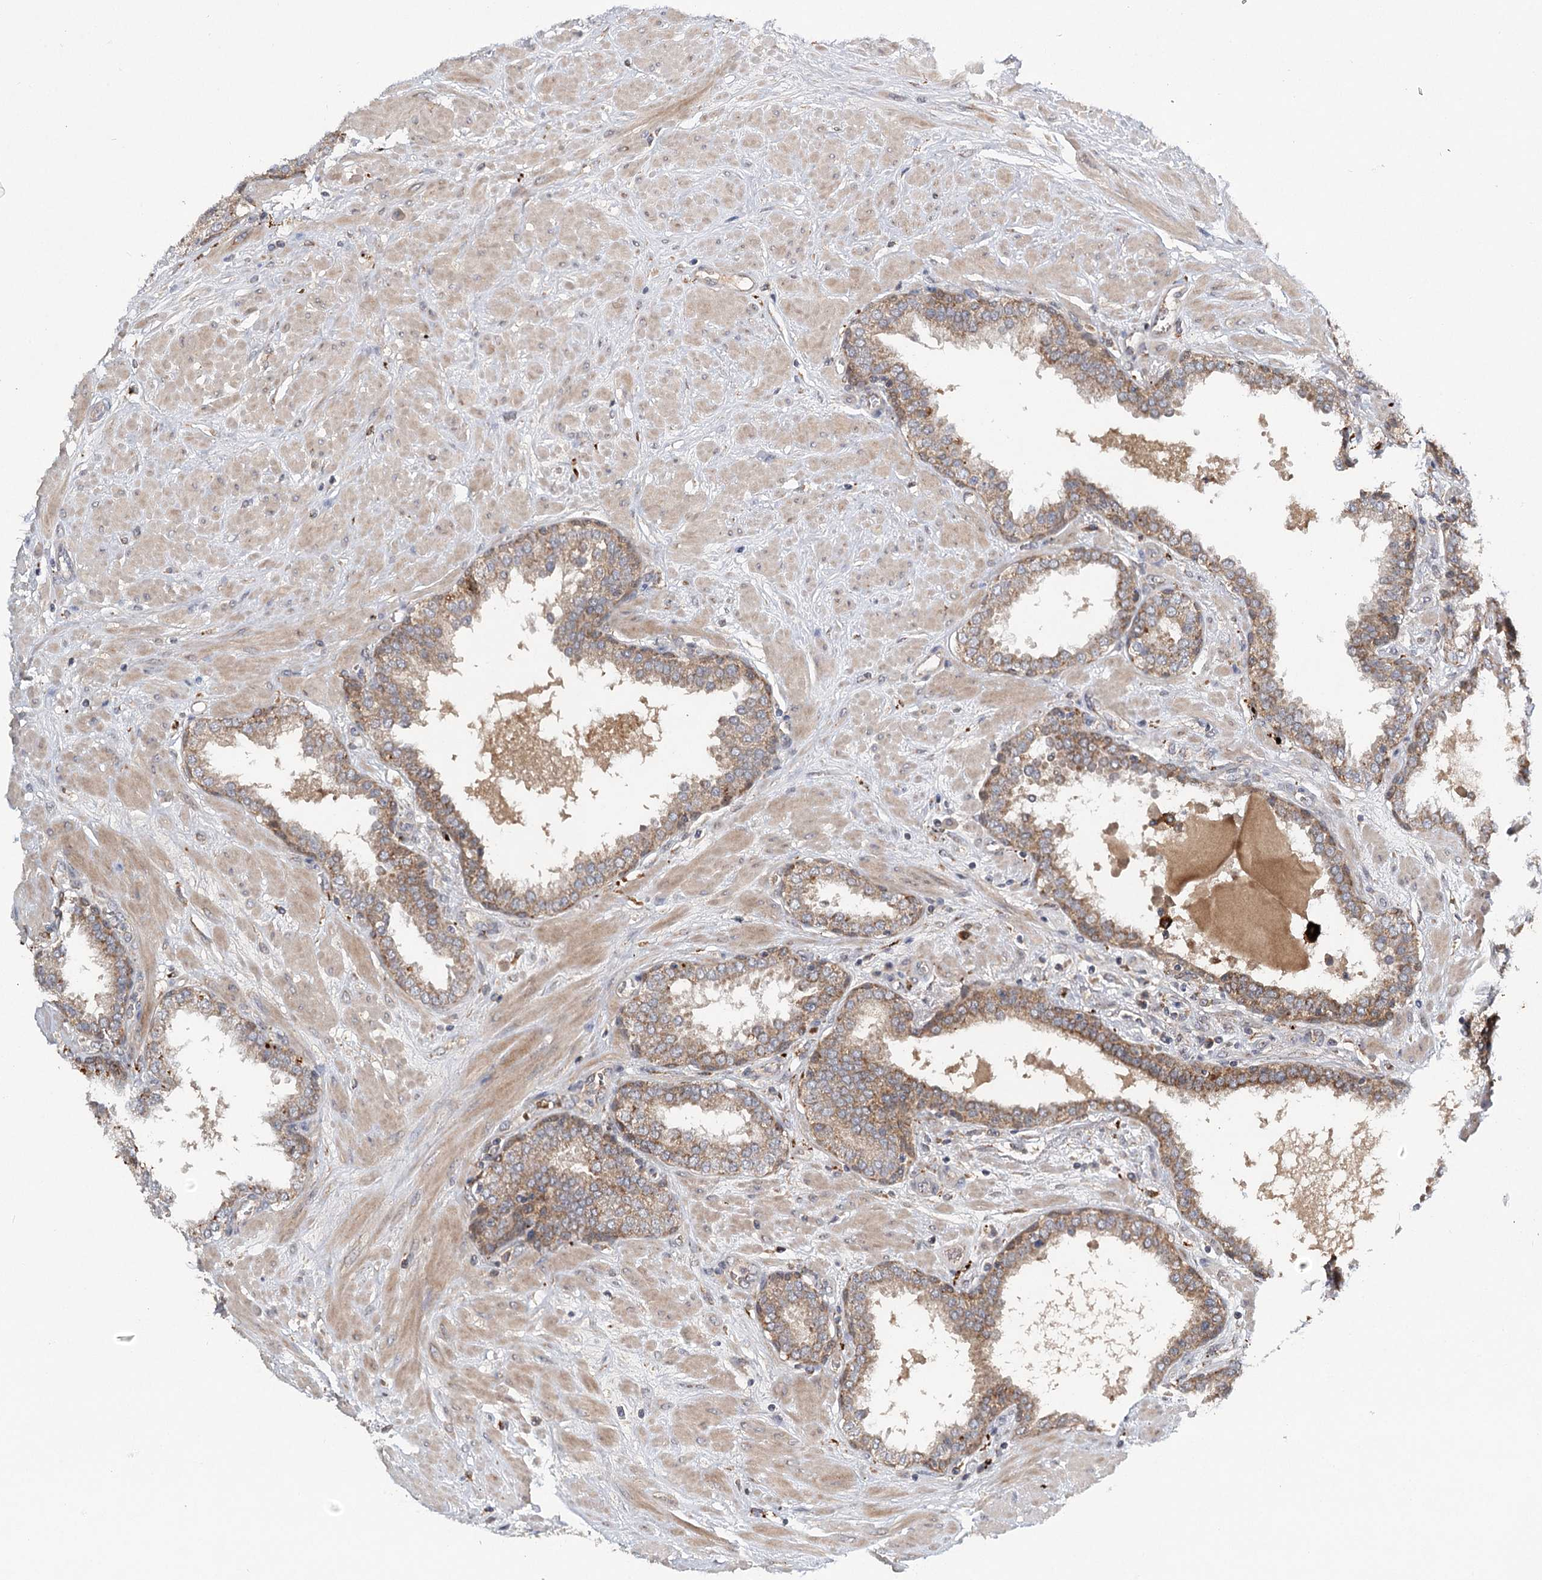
{"staining": {"intensity": "moderate", "quantity": ">75%", "location": "cytoplasmic/membranous"}, "tissue": "prostate", "cell_type": "Glandular cells", "image_type": "normal", "snomed": [{"axis": "morphology", "description": "Normal tissue, NOS"}, {"axis": "topography", "description": "Prostate"}], "caption": "Protein expression analysis of unremarkable human prostate reveals moderate cytoplasmic/membranous positivity in about >75% of glandular cells.", "gene": "PYROXD2", "patient": {"sex": "male", "age": 51}}